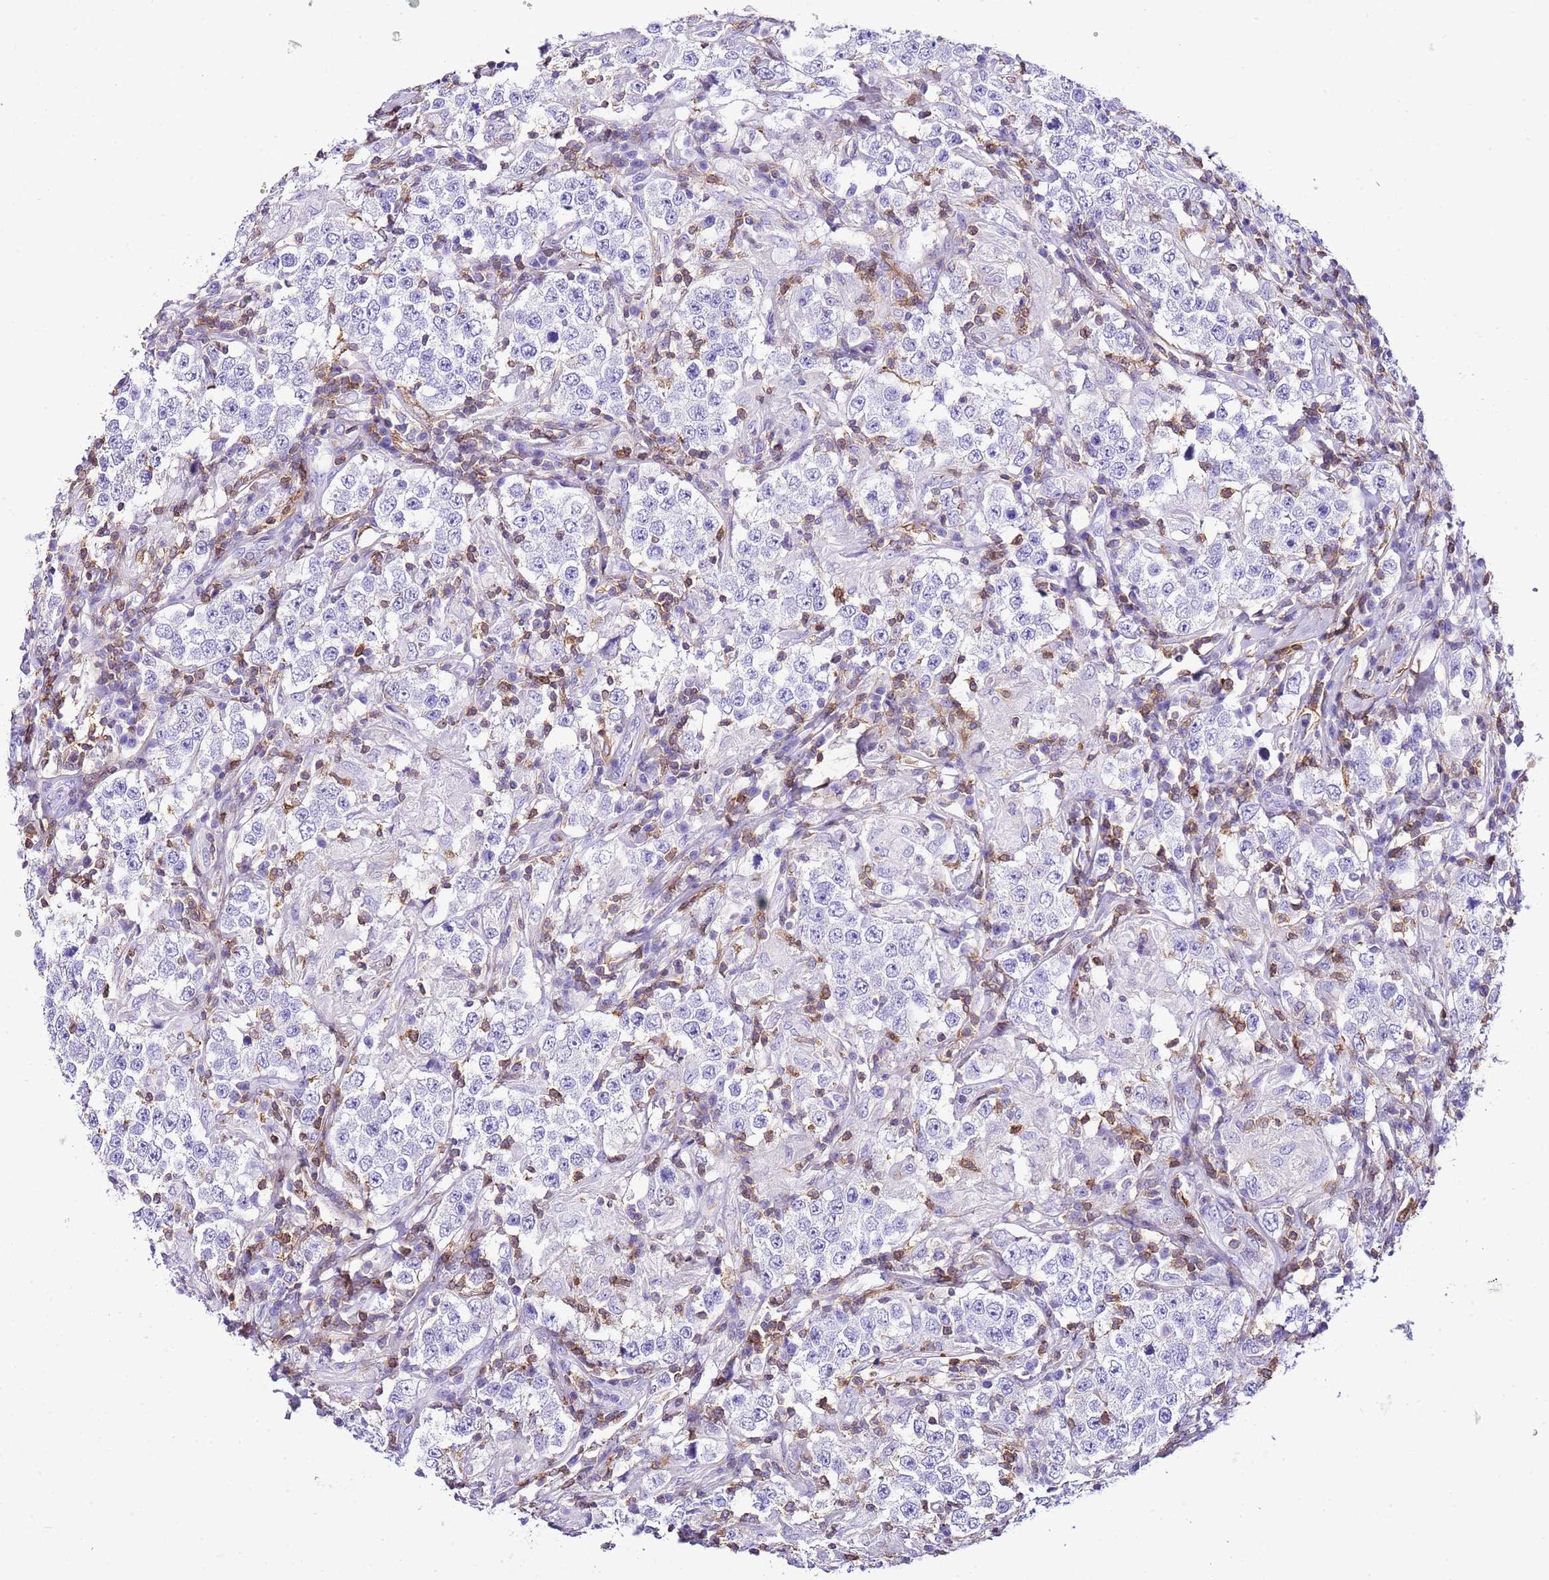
{"staining": {"intensity": "negative", "quantity": "none", "location": "none"}, "tissue": "testis cancer", "cell_type": "Tumor cells", "image_type": "cancer", "snomed": [{"axis": "morphology", "description": "Seminoma, NOS"}, {"axis": "morphology", "description": "Carcinoma, Embryonal, NOS"}, {"axis": "topography", "description": "Testis"}], "caption": "This is an immunohistochemistry micrograph of testis cancer (embryonal carcinoma). There is no expression in tumor cells.", "gene": "CNN2", "patient": {"sex": "male", "age": 41}}